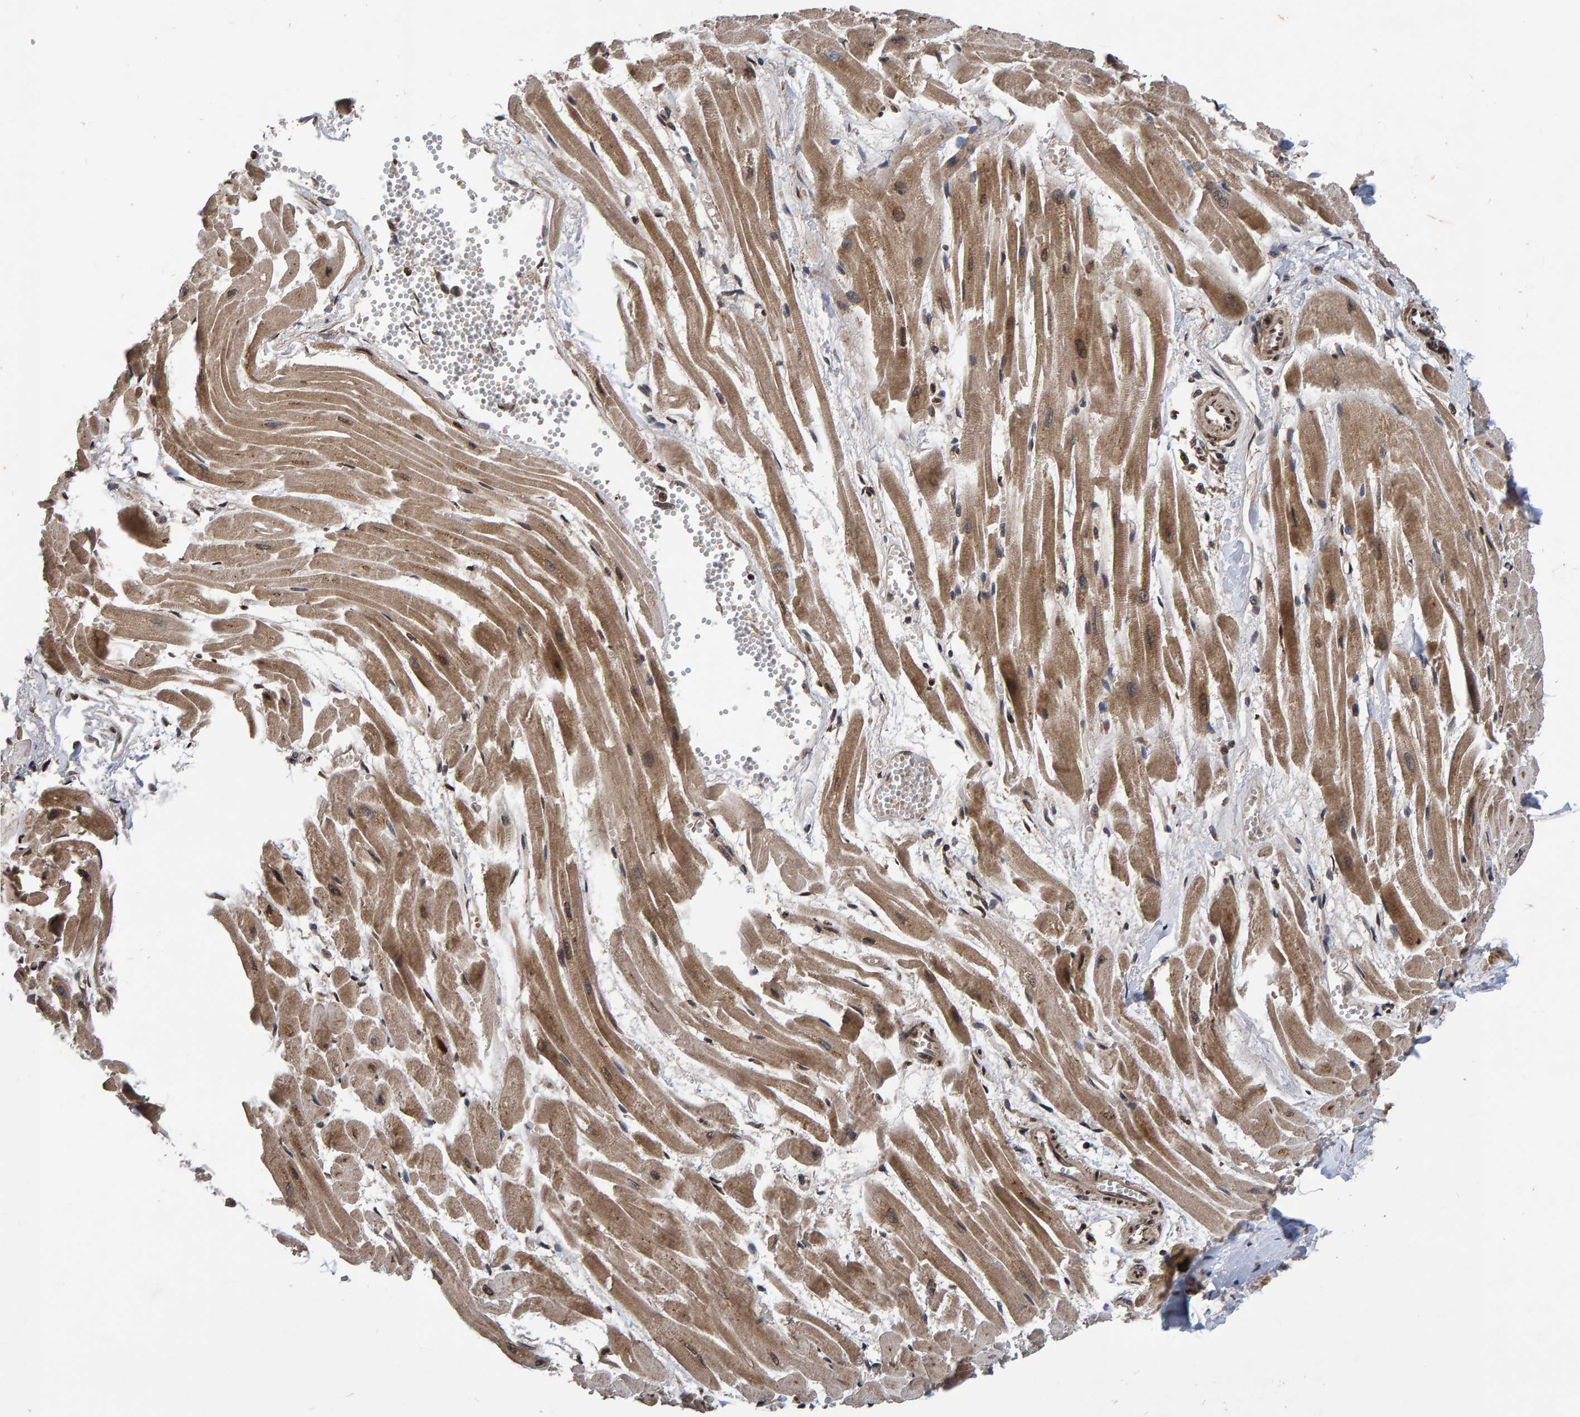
{"staining": {"intensity": "moderate", "quantity": ">75%", "location": "cytoplasmic/membranous"}, "tissue": "heart muscle", "cell_type": "Cardiomyocytes", "image_type": "normal", "snomed": [{"axis": "morphology", "description": "Normal tissue, NOS"}, {"axis": "topography", "description": "Heart"}], "caption": "Immunohistochemistry (IHC) of normal heart muscle reveals medium levels of moderate cytoplasmic/membranous expression in about >75% of cardiomyocytes. (Stains: DAB (3,3'-diaminobenzidine) in brown, nuclei in blue, Microscopy: brightfield microscopy at high magnification).", "gene": "GAB2", "patient": {"sex": "female", "age": 19}}